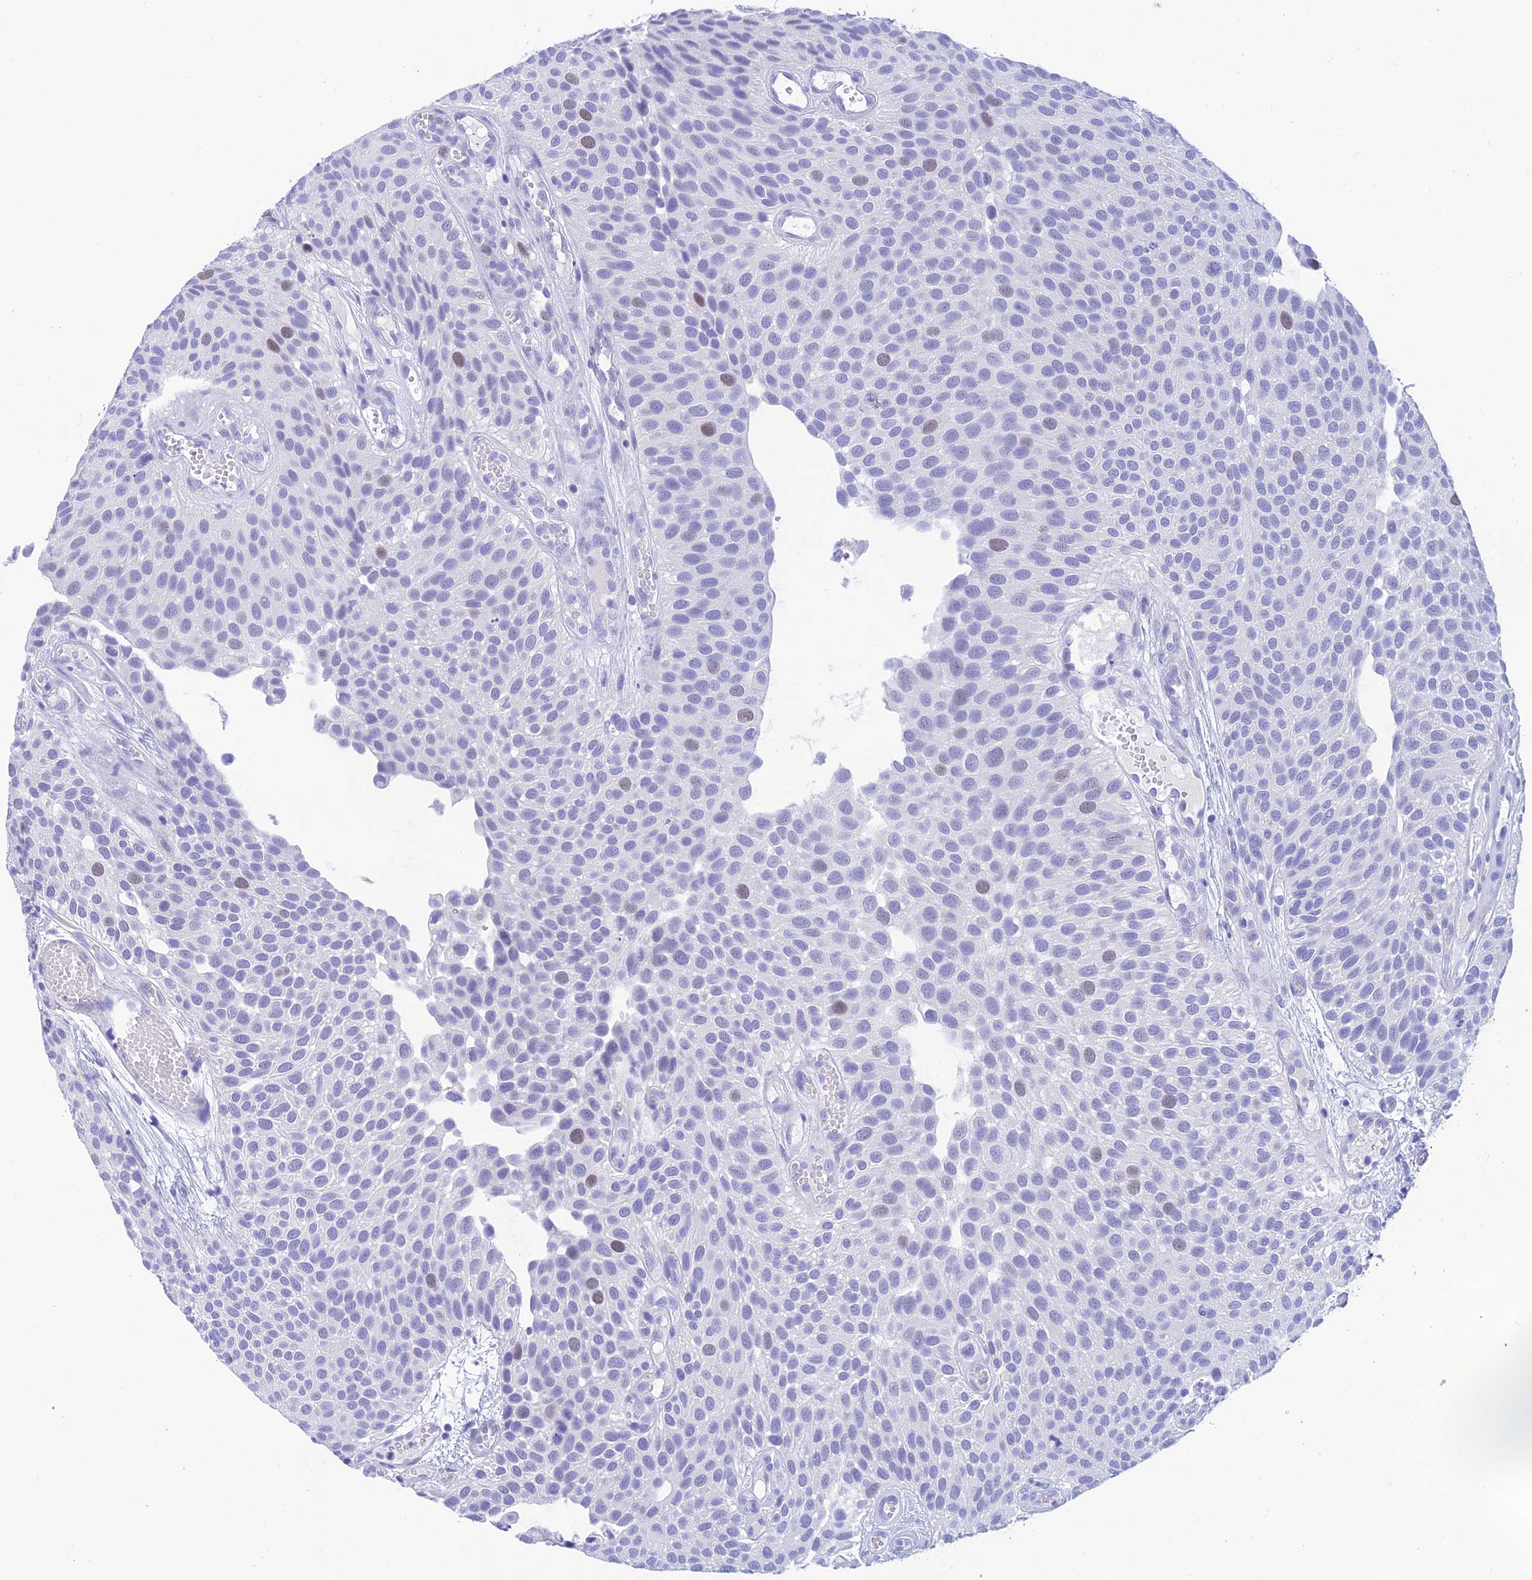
{"staining": {"intensity": "moderate", "quantity": "<25%", "location": "nuclear"}, "tissue": "urothelial cancer", "cell_type": "Tumor cells", "image_type": "cancer", "snomed": [{"axis": "morphology", "description": "Urothelial carcinoma, Low grade"}, {"axis": "topography", "description": "Urinary bladder"}], "caption": "An immunohistochemistry histopathology image of tumor tissue is shown. Protein staining in brown highlights moderate nuclear positivity in low-grade urothelial carcinoma within tumor cells.", "gene": "KDELR3", "patient": {"sex": "male", "age": 89}}